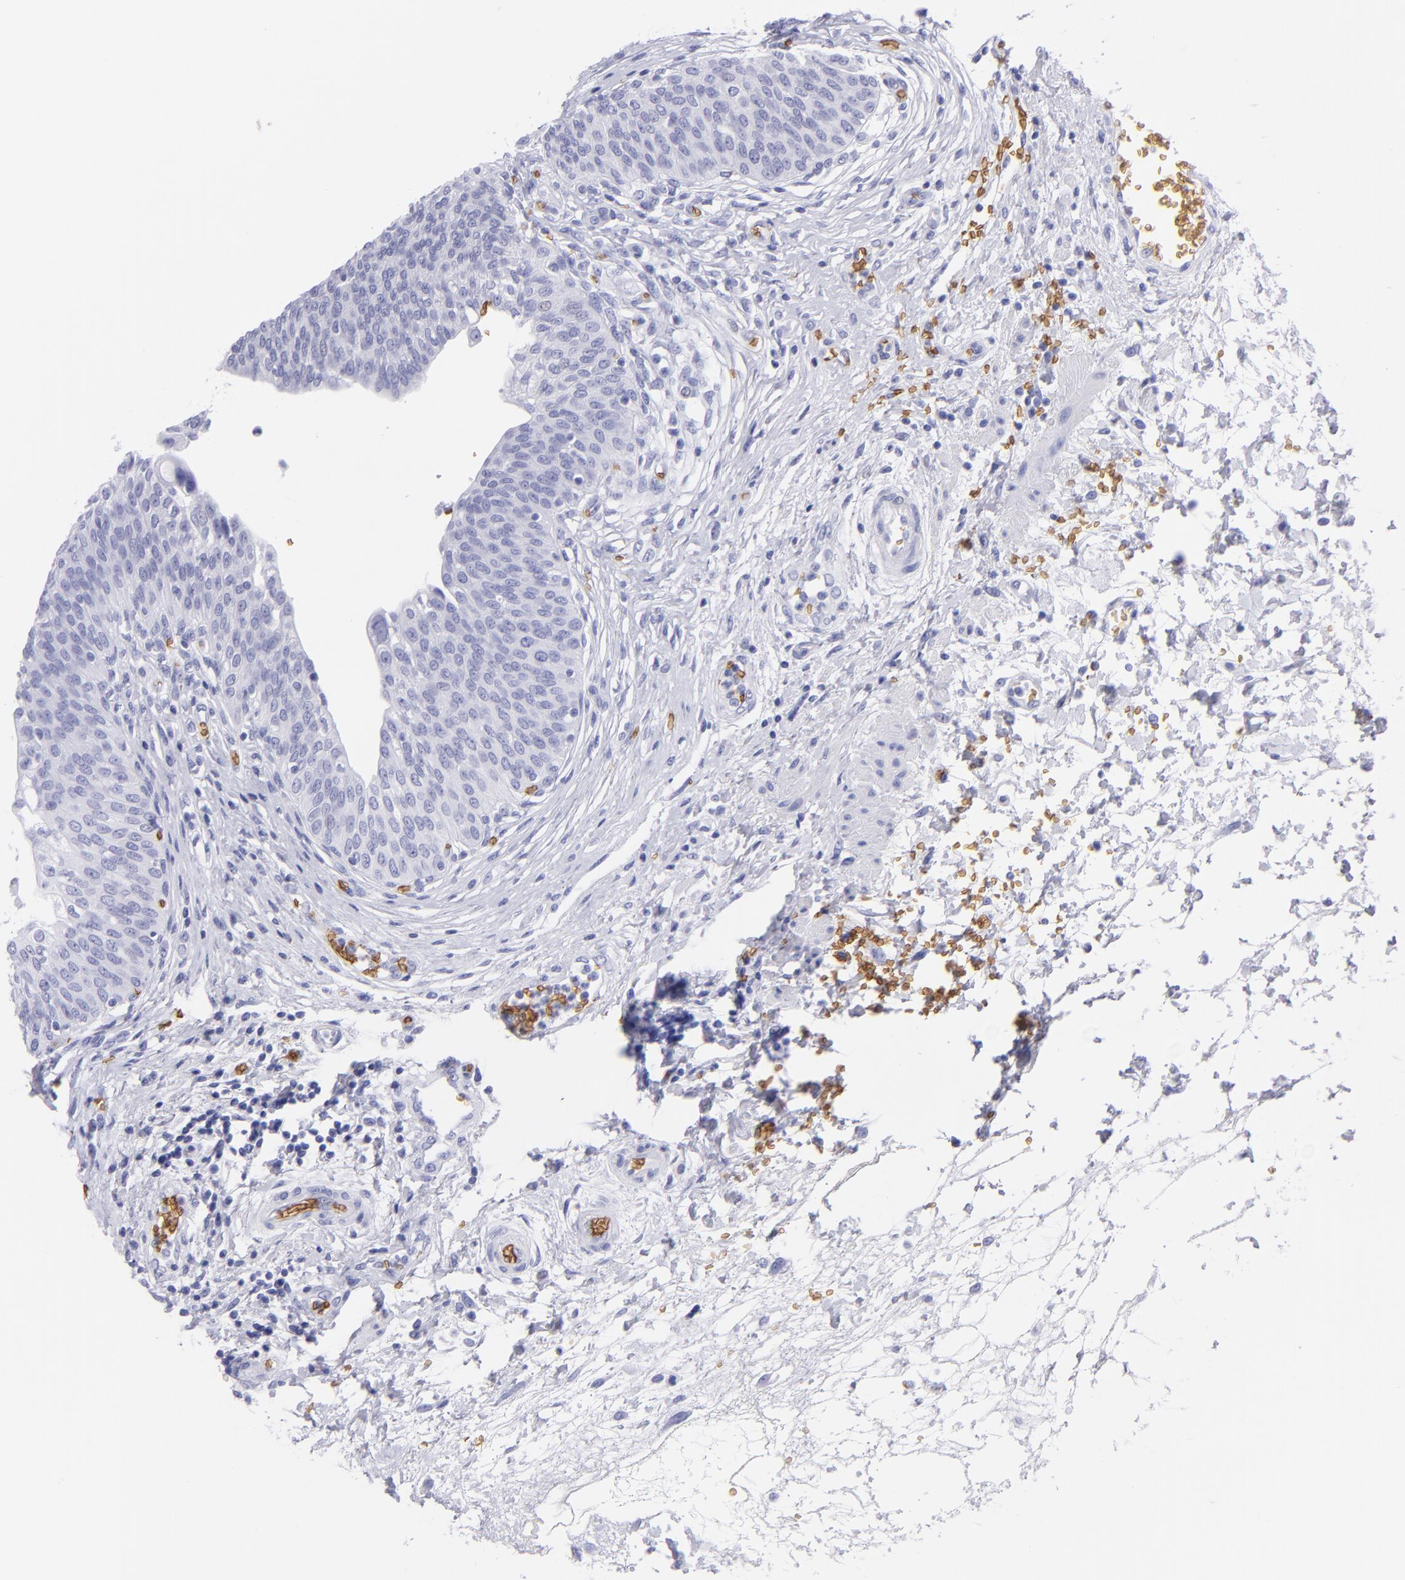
{"staining": {"intensity": "negative", "quantity": "none", "location": "none"}, "tissue": "urinary bladder", "cell_type": "Urothelial cells", "image_type": "normal", "snomed": [{"axis": "morphology", "description": "Normal tissue, NOS"}, {"axis": "topography", "description": "Smooth muscle"}, {"axis": "topography", "description": "Urinary bladder"}], "caption": "Urinary bladder stained for a protein using IHC displays no positivity urothelial cells.", "gene": "GYPA", "patient": {"sex": "male", "age": 35}}